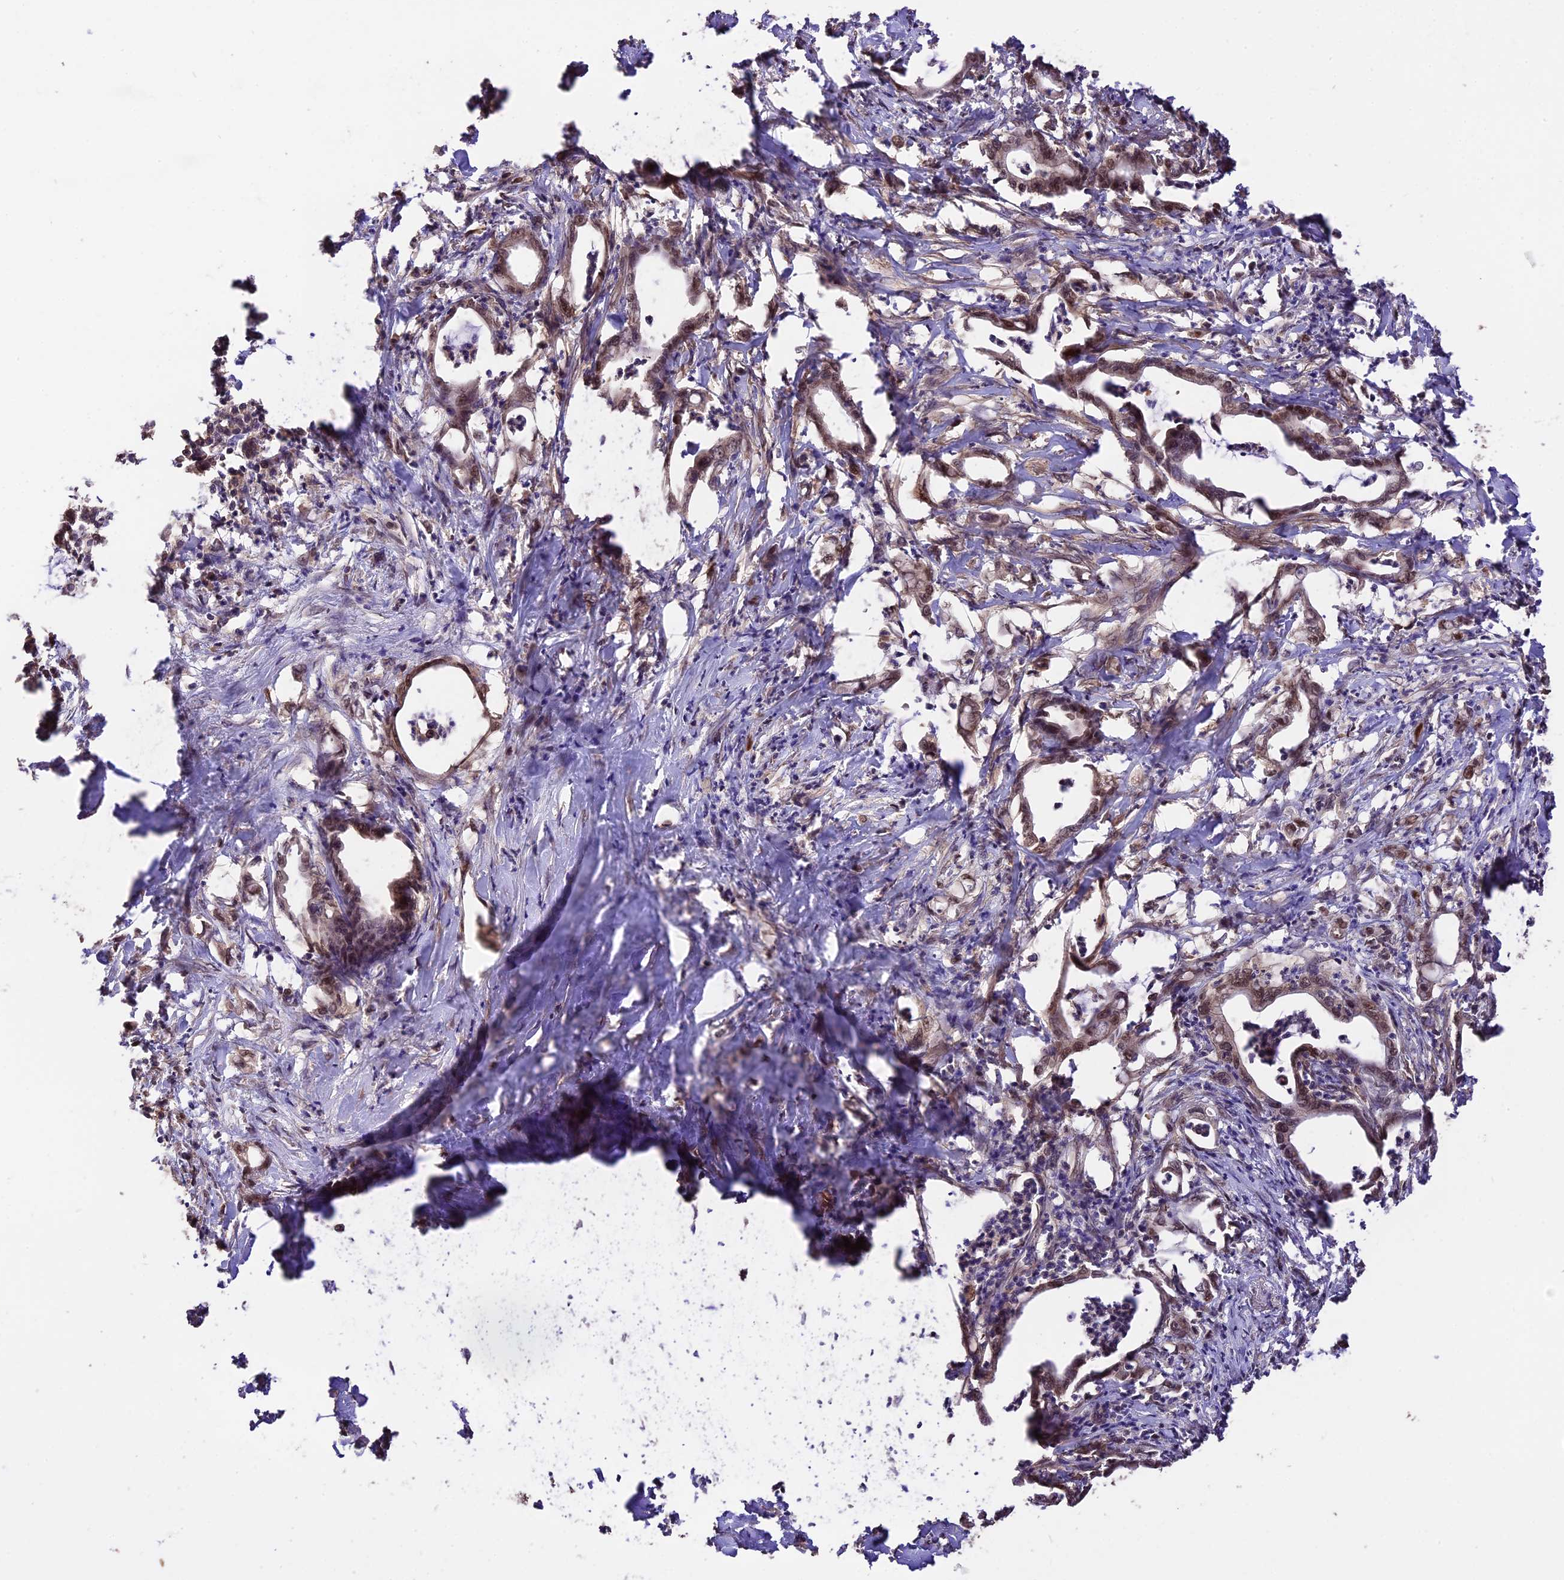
{"staining": {"intensity": "moderate", "quantity": ">75%", "location": "cytoplasmic/membranous,nuclear"}, "tissue": "pancreatic cancer", "cell_type": "Tumor cells", "image_type": "cancer", "snomed": [{"axis": "morphology", "description": "Adenocarcinoma, NOS"}, {"axis": "topography", "description": "Pancreas"}], "caption": "Pancreatic adenocarcinoma tissue displays moderate cytoplasmic/membranous and nuclear staining in about >75% of tumor cells", "gene": "TRMT1", "patient": {"sex": "female", "age": 55}}